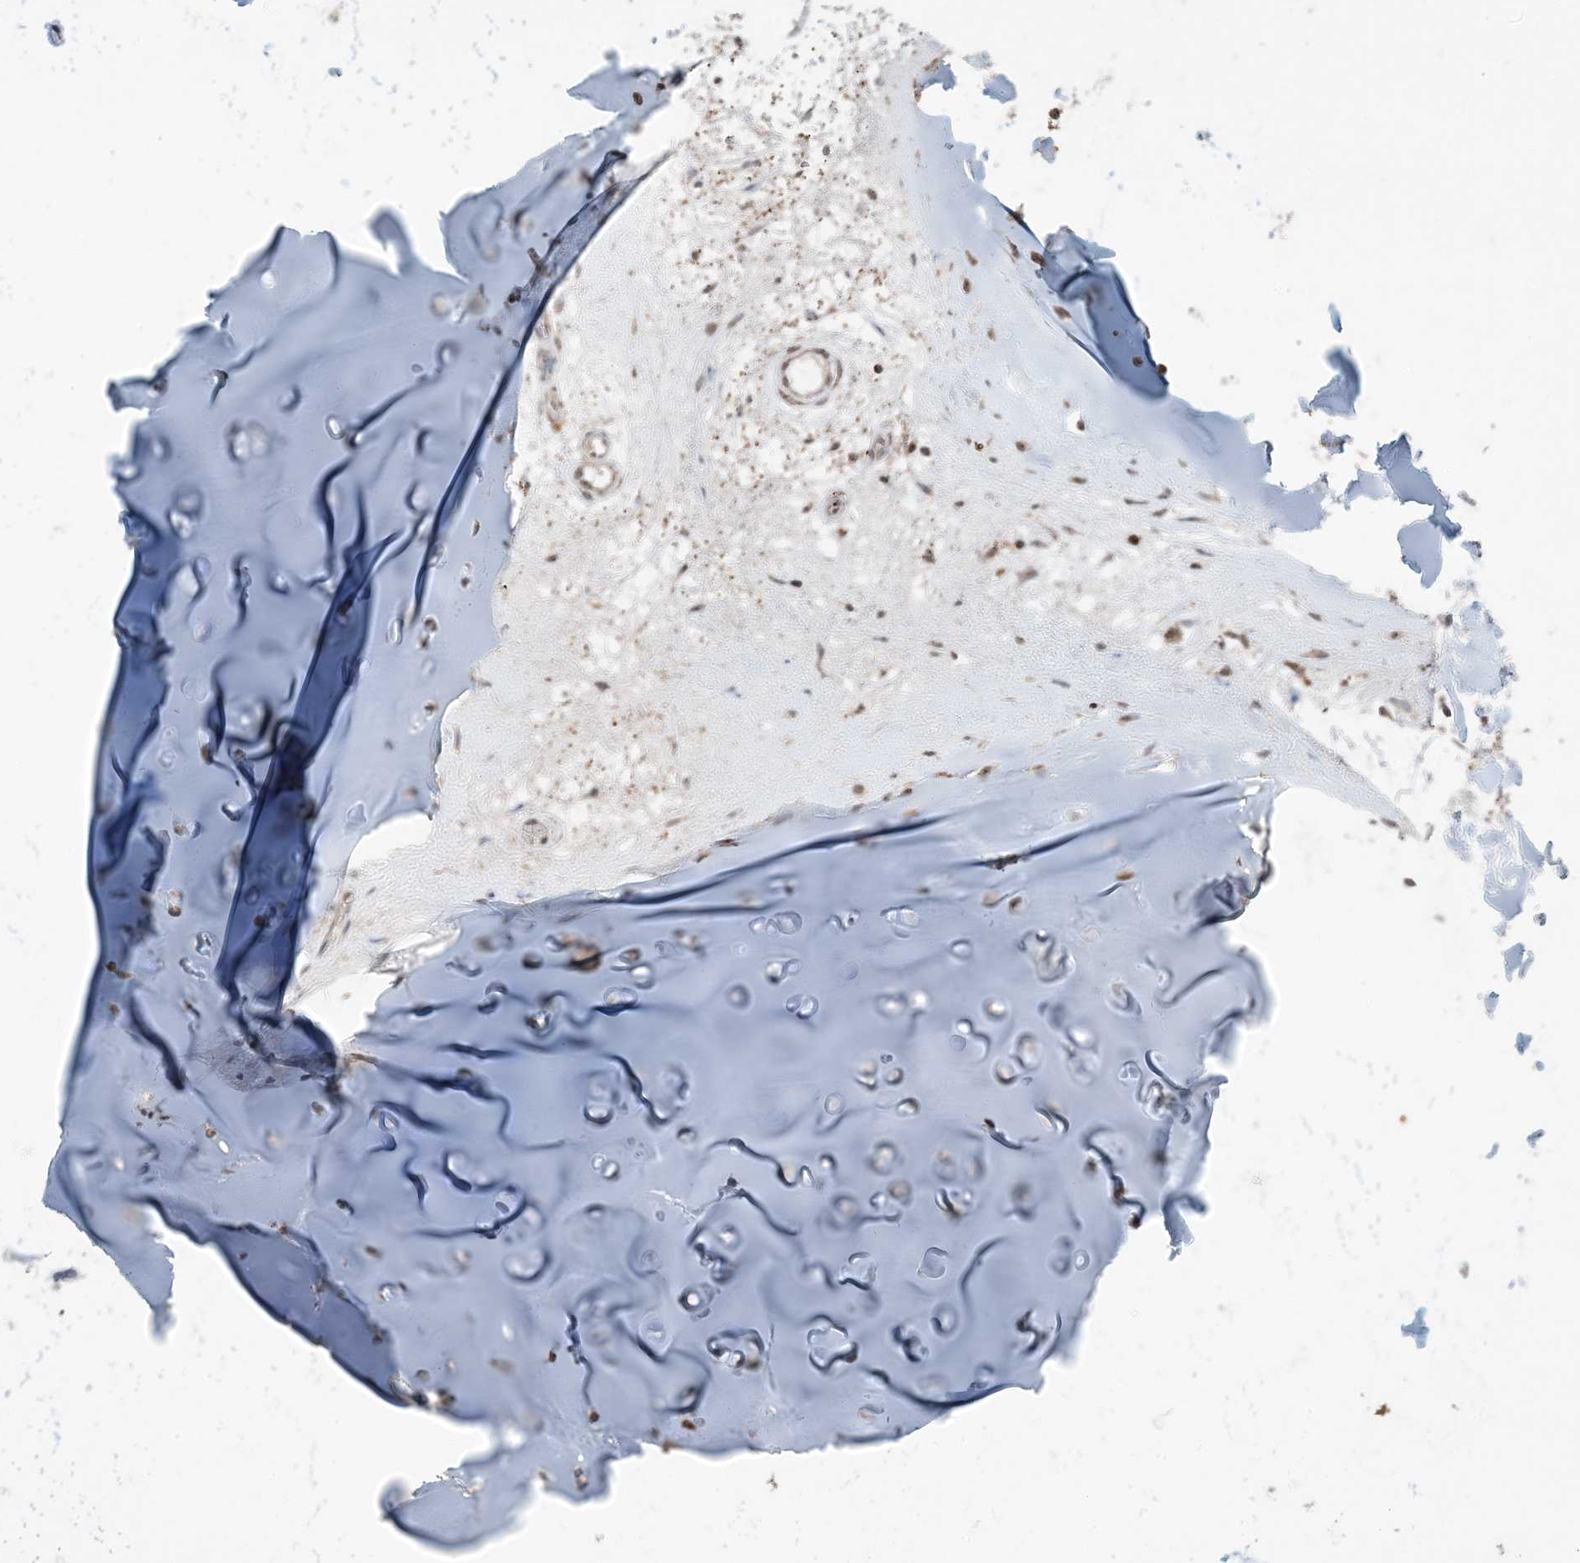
{"staining": {"intensity": "weak", "quantity": ">75%", "location": "nuclear"}, "tissue": "adipose tissue", "cell_type": "Adipocytes", "image_type": "normal", "snomed": [{"axis": "morphology", "description": "Normal tissue, NOS"}, {"axis": "morphology", "description": "Basal cell carcinoma"}, {"axis": "topography", "description": "Cartilage tissue"}, {"axis": "topography", "description": "Nasopharynx"}, {"axis": "topography", "description": "Oral tissue"}], "caption": "Adipocytes reveal low levels of weak nuclear positivity in approximately >75% of cells in normal human adipose tissue. (Stains: DAB (3,3'-diaminobenzidine) in brown, nuclei in blue, Microscopy: brightfield microscopy at high magnification).", "gene": "GNL1", "patient": {"sex": "female", "age": 77}}